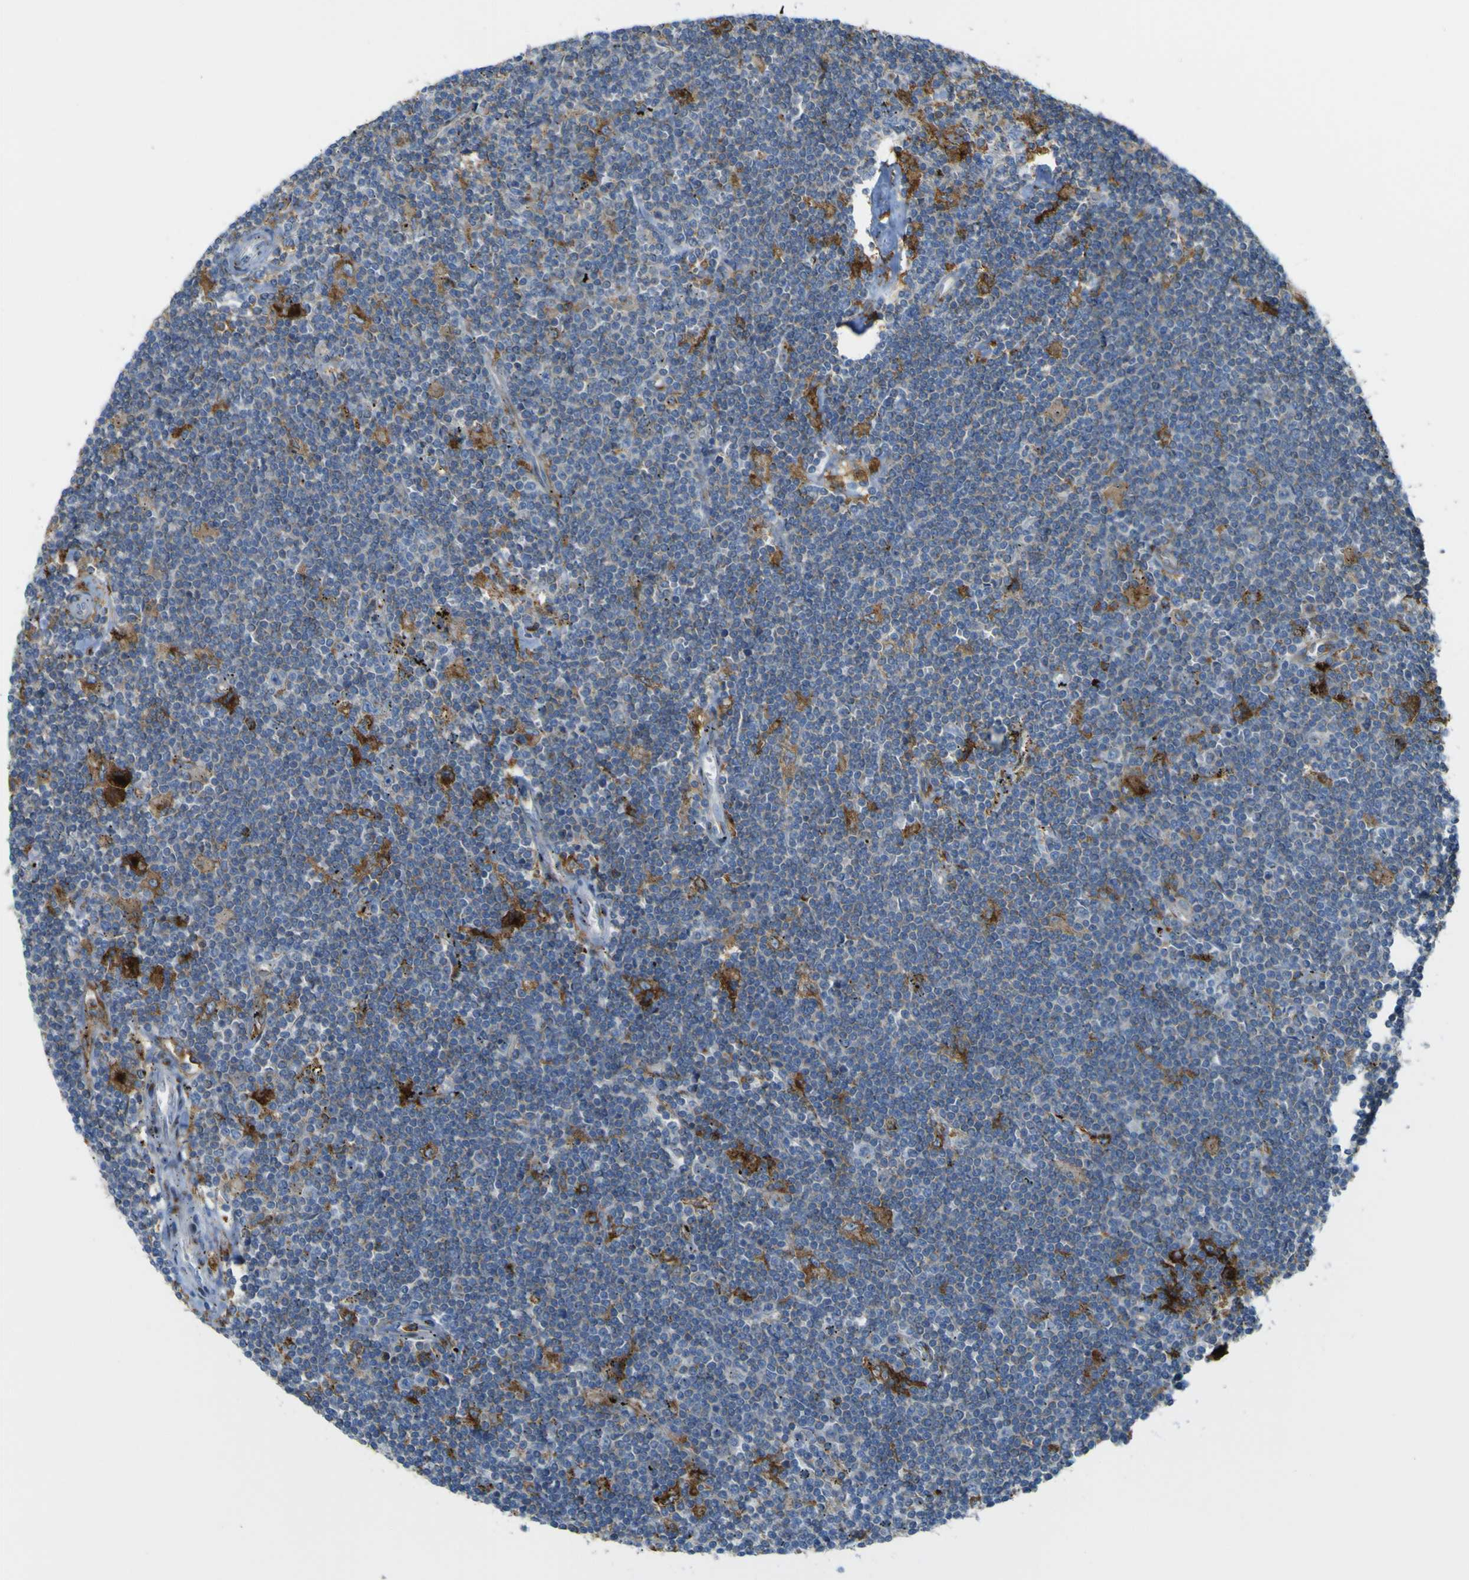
{"staining": {"intensity": "negative", "quantity": "none", "location": "none"}, "tissue": "lymphoma", "cell_type": "Tumor cells", "image_type": "cancer", "snomed": [{"axis": "morphology", "description": "Malignant lymphoma, non-Hodgkin's type, Low grade"}, {"axis": "topography", "description": "Spleen"}], "caption": "This photomicrograph is of low-grade malignant lymphoma, non-Hodgkin's type stained with immunohistochemistry to label a protein in brown with the nuclei are counter-stained blue. There is no staining in tumor cells.", "gene": "IGF2R", "patient": {"sex": "male", "age": 76}}